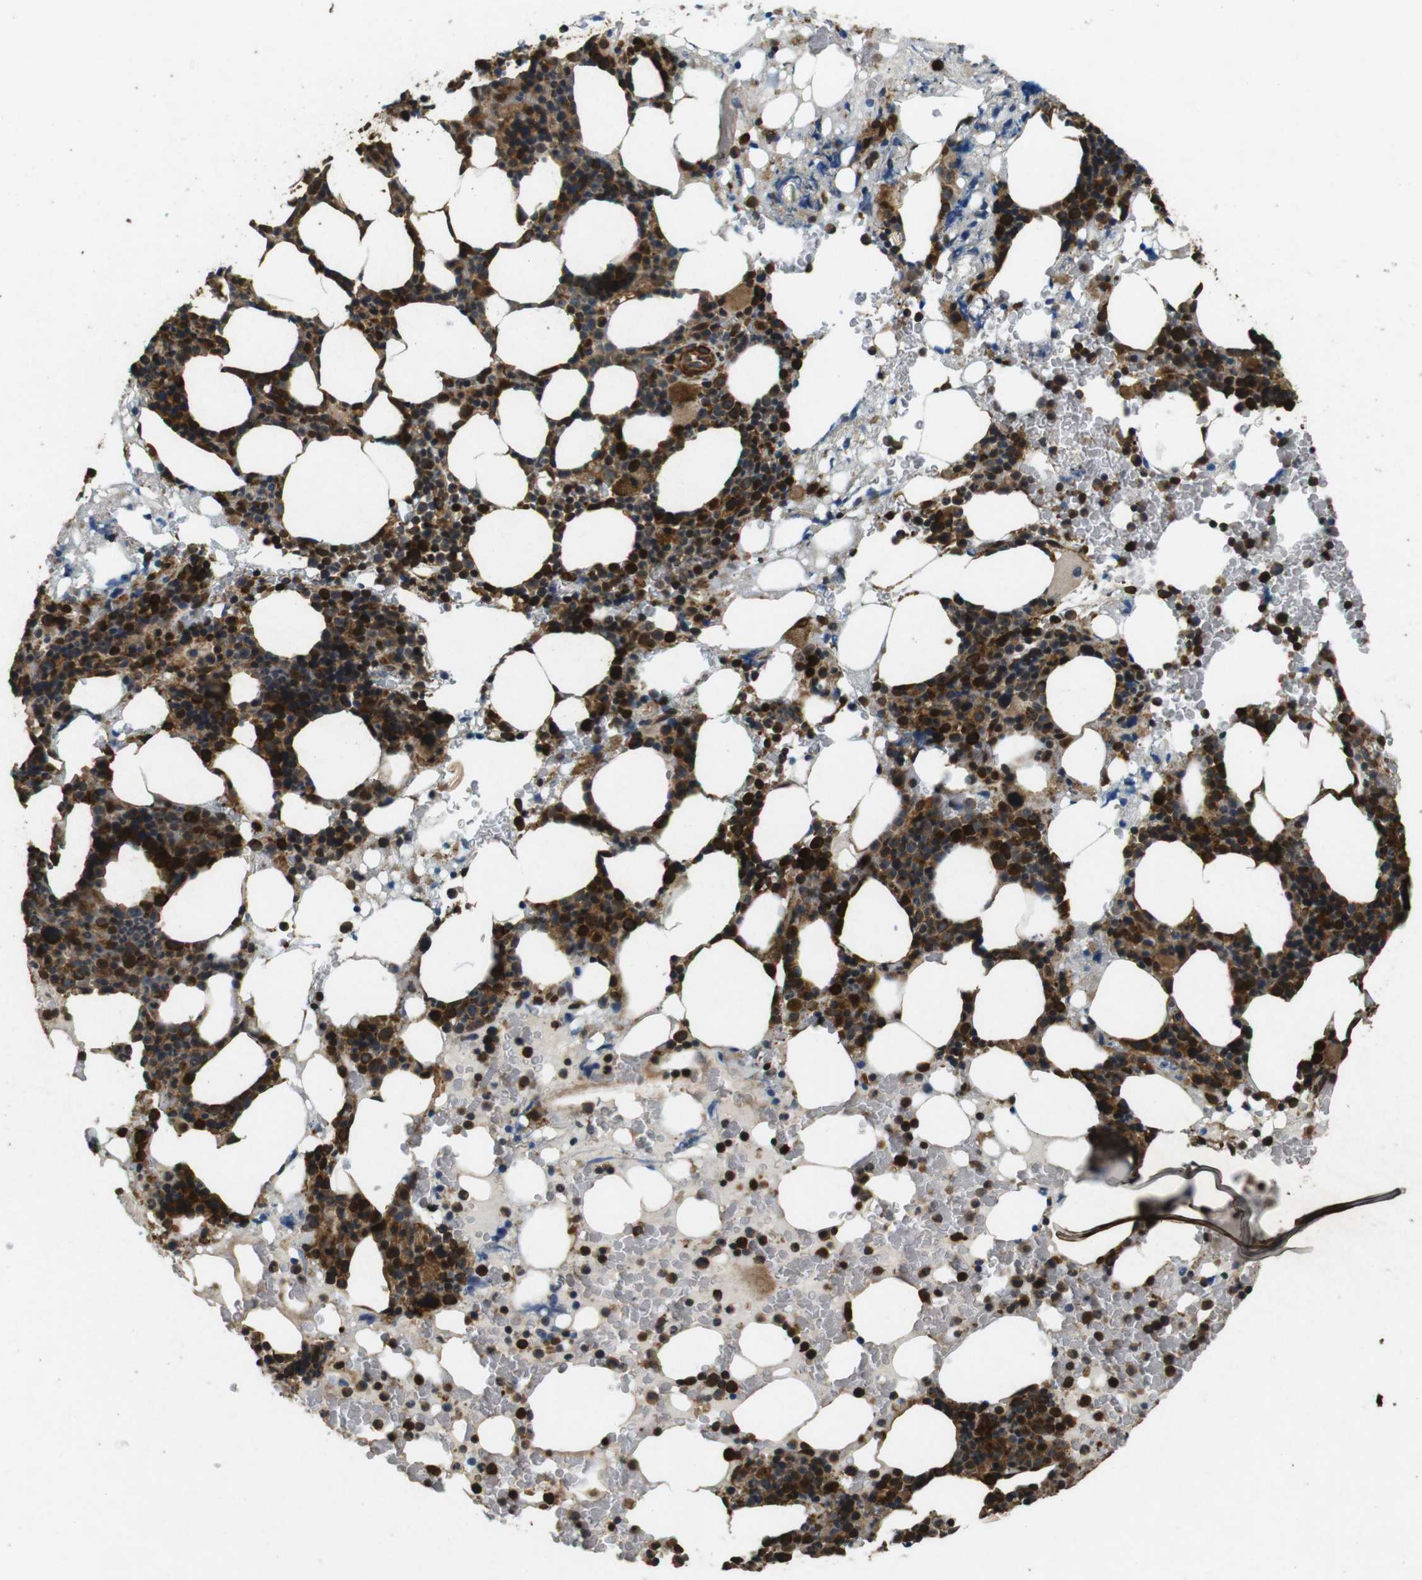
{"staining": {"intensity": "strong", "quantity": ">75%", "location": "cytoplasmic/membranous,nuclear"}, "tissue": "bone marrow", "cell_type": "Hematopoietic cells", "image_type": "normal", "snomed": [{"axis": "morphology", "description": "Normal tissue, NOS"}, {"axis": "morphology", "description": "Inflammation, NOS"}, {"axis": "topography", "description": "Bone marrow"}], "caption": "A high-resolution histopathology image shows immunohistochemistry (IHC) staining of unremarkable bone marrow, which exhibits strong cytoplasmic/membranous,nuclear positivity in about >75% of hematopoietic cells.", "gene": "BNIP3", "patient": {"sex": "female", "age": 84}}